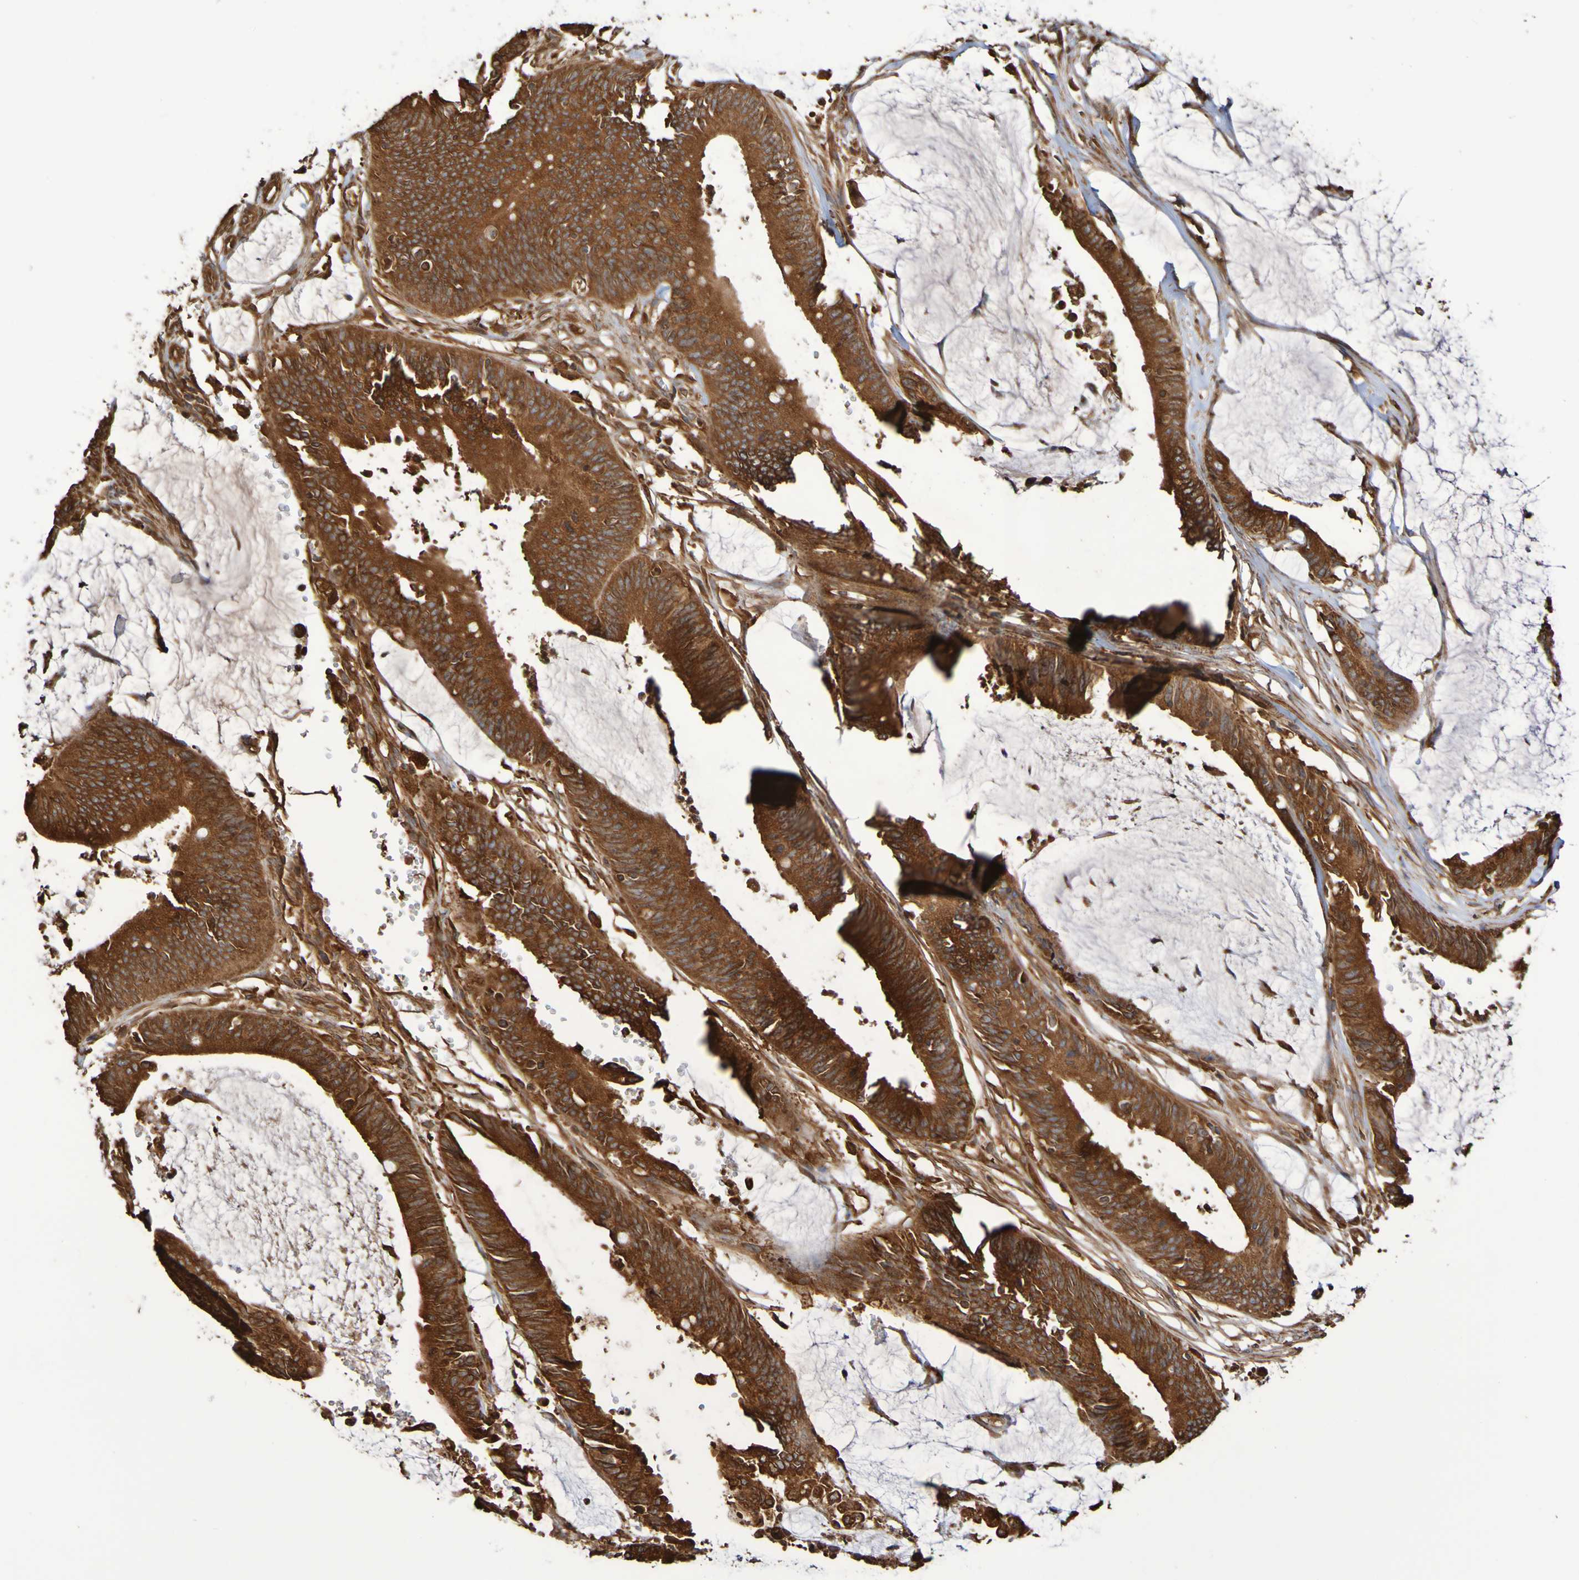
{"staining": {"intensity": "strong", "quantity": ">75%", "location": "cytoplasmic/membranous"}, "tissue": "colorectal cancer", "cell_type": "Tumor cells", "image_type": "cancer", "snomed": [{"axis": "morphology", "description": "Adenocarcinoma, NOS"}, {"axis": "topography", "description": "Rectum"}], "caption": "A photomicrograph of human colorectal cancer (adenocarcinoma) stained for a protein displays strong cytoplasmic/membranous brown staining in tumor cells.", "gene": "RAB11A", "patient": {"sex": "female", "age": 66}}